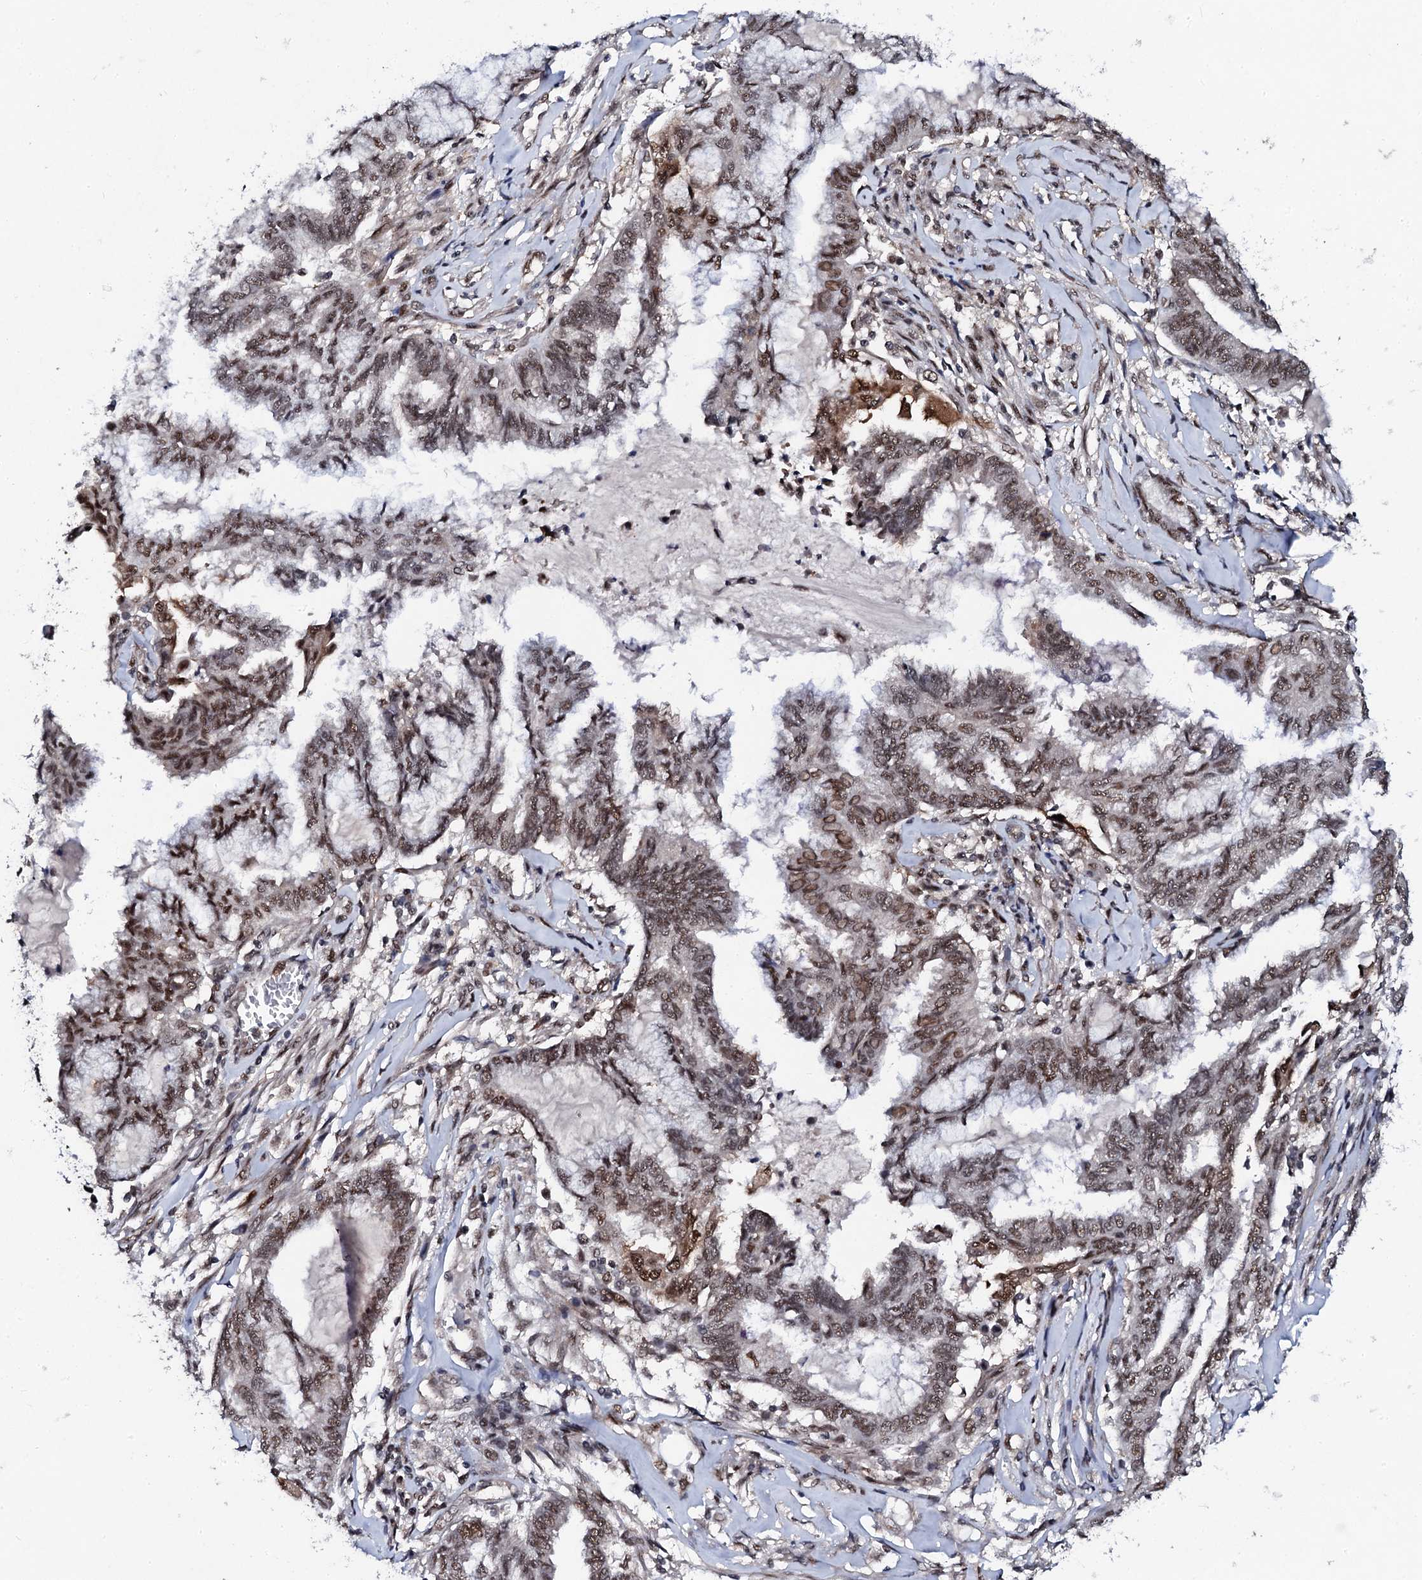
{"staining": {"intensity": "moderate", "quantity": ">75%", "location": "nuclear"}, "tissue": "endometrial cancer", "cell_type": "Tumor cells", "image_type": "cancer", "snomed": [{"axis": "morphology", "description": "Adenocarcinoma, NOS"}, {"axis": "topography", "description": "Endometrium"}], "caption": "Adenocarcinoma (endometrial) tissue exhibits moderate nuclear staining in approximately >75% of tumor cells", "gene": "CSTF3", "patient": {"sex": "female", "age": 86}}